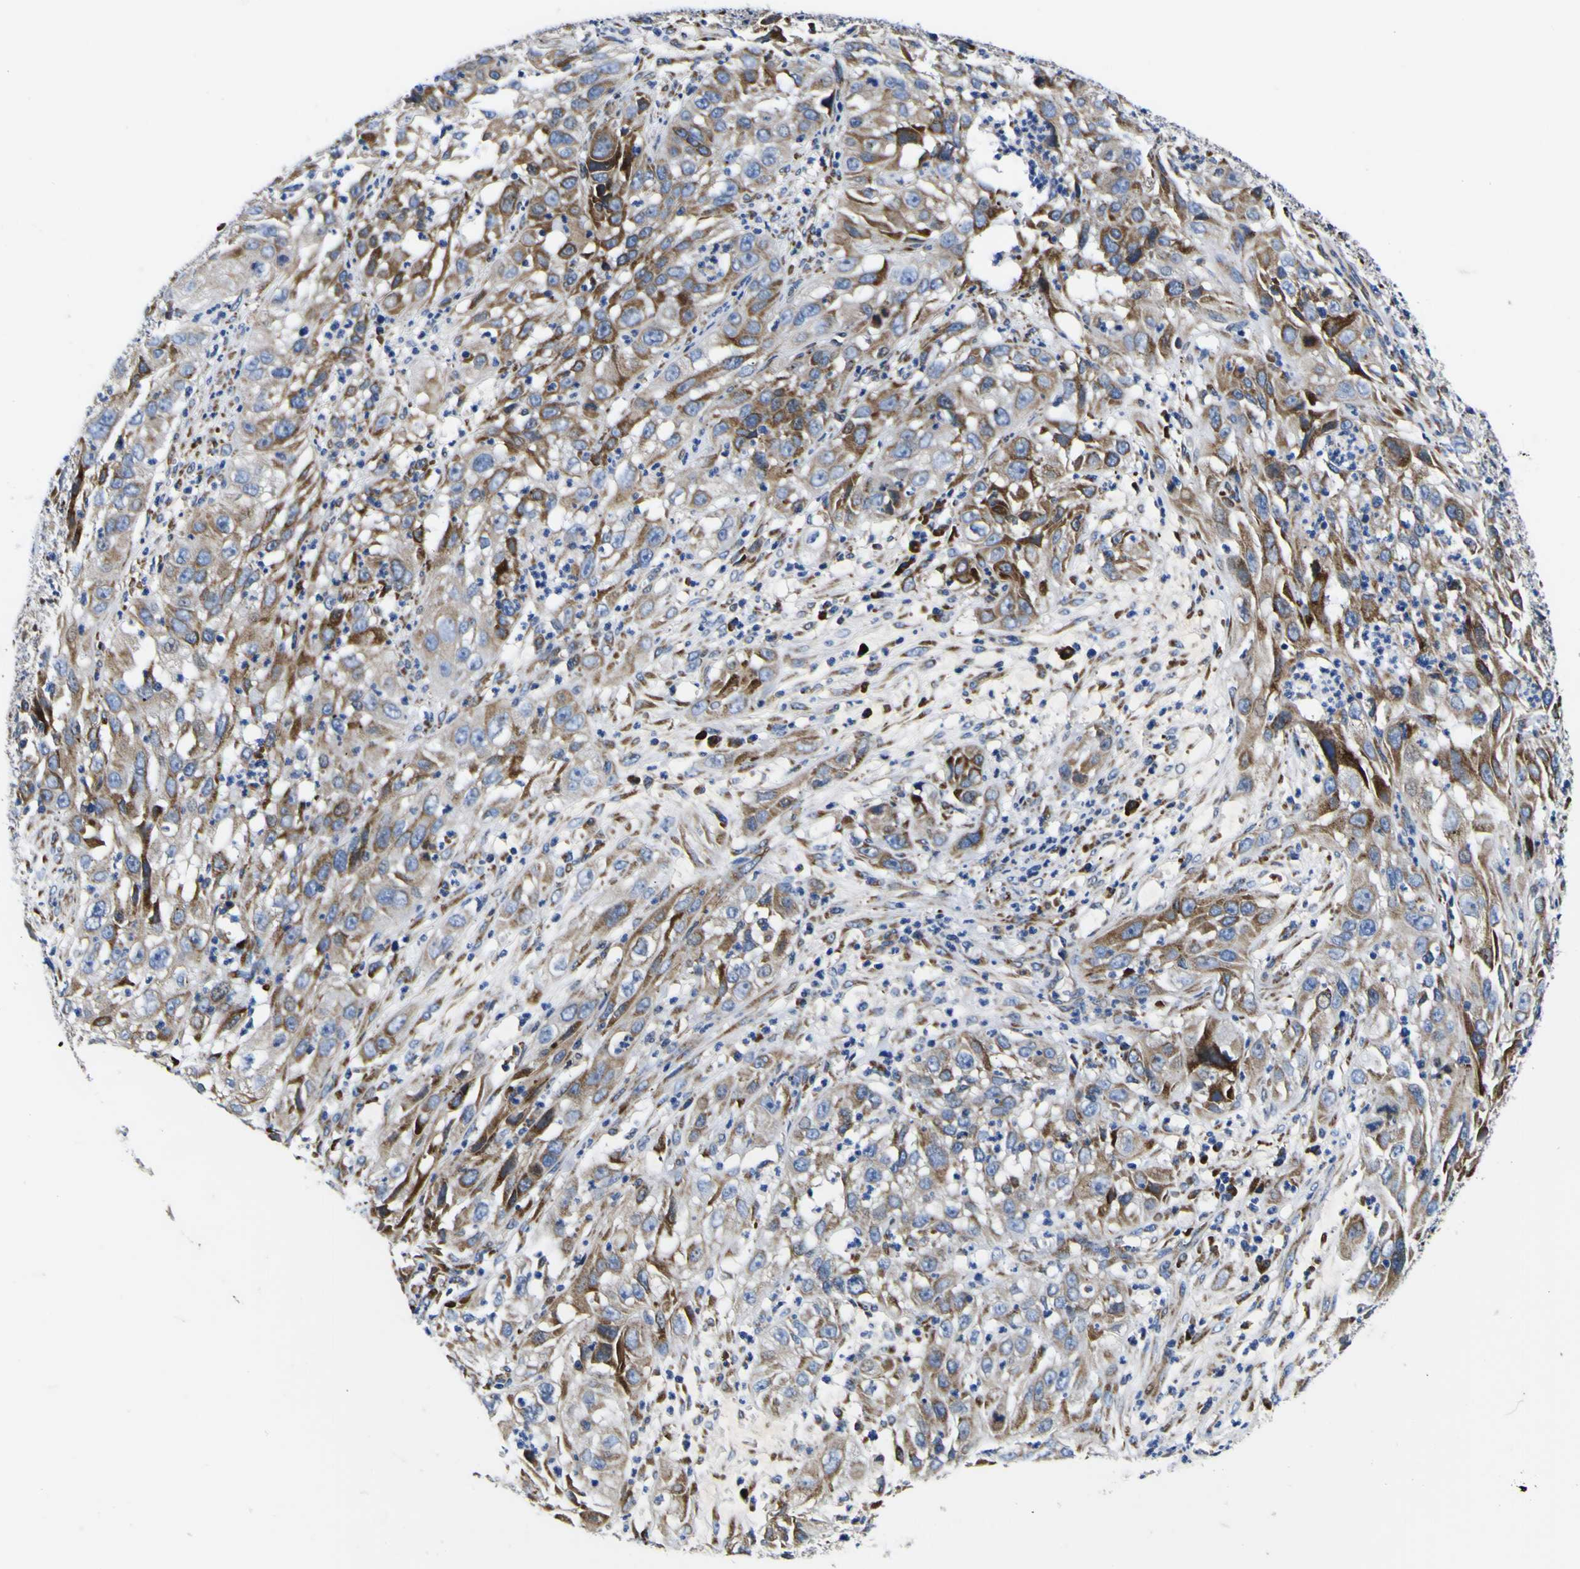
{"staining": {"intensity": "moderate", "quantity": ">75%", "location": "cytoplasmic/membranous"}, "tissue": "cervical cancer", "cell_type": "Tumor cells", "image_type": "cancer", "snomed": [{"axis": "morphology", "description": "Squamous cell carcinoma, NOS"}, {"axis": "topography", "description": "Cervix"}], "caption": "Moderate cytoplasmic/membranous positivity is present in approximately >75% of tumor cells in cervical cancer (squamous cell carcinoma). (DAB = brown stain, brightfield microscopy at high magnification).", "gene": "SCD", "patient": {"sex": "female", "age": 32}}